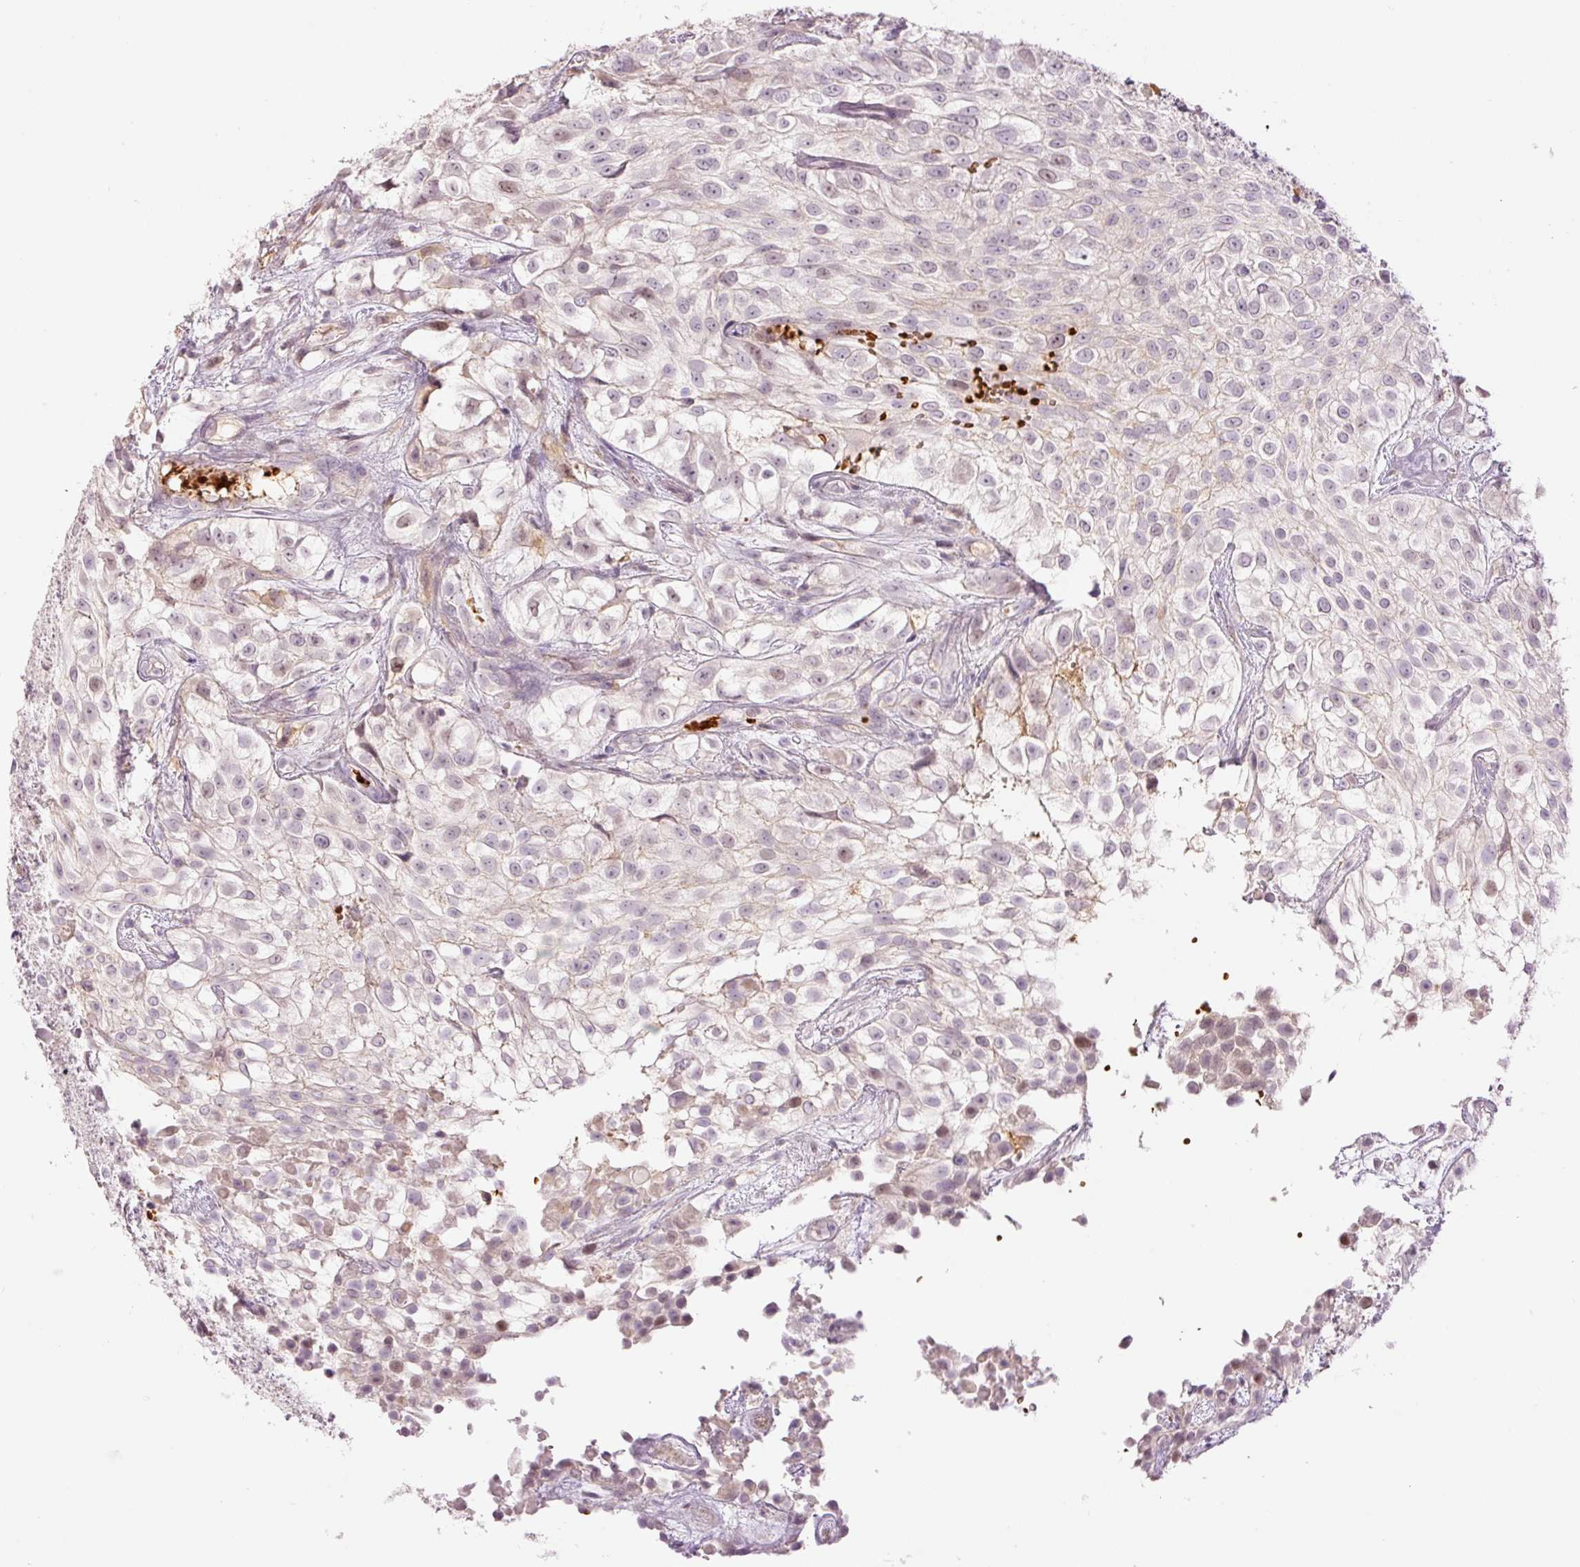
{"staining": {"intensity": "moderate", "quantity": "<25%", "location": "nuclear"}, "tissue": "urothelial cancer", "cell_type": "Tumor cells", "image_type": "cancer", "snomed": [{"axis": "morphology", "description": "Urothelial carcinoma, High grade"}, {"axis": "topography", "description": "Urinary bladder"}], "caption": "The histopathology image shows staining of urothelial cancer, revealing moderate nuclear protein positivity (brown color) within tumor cells.", "gene": "LY6G6D", "patient": {"sex": "male", "age": 56}}